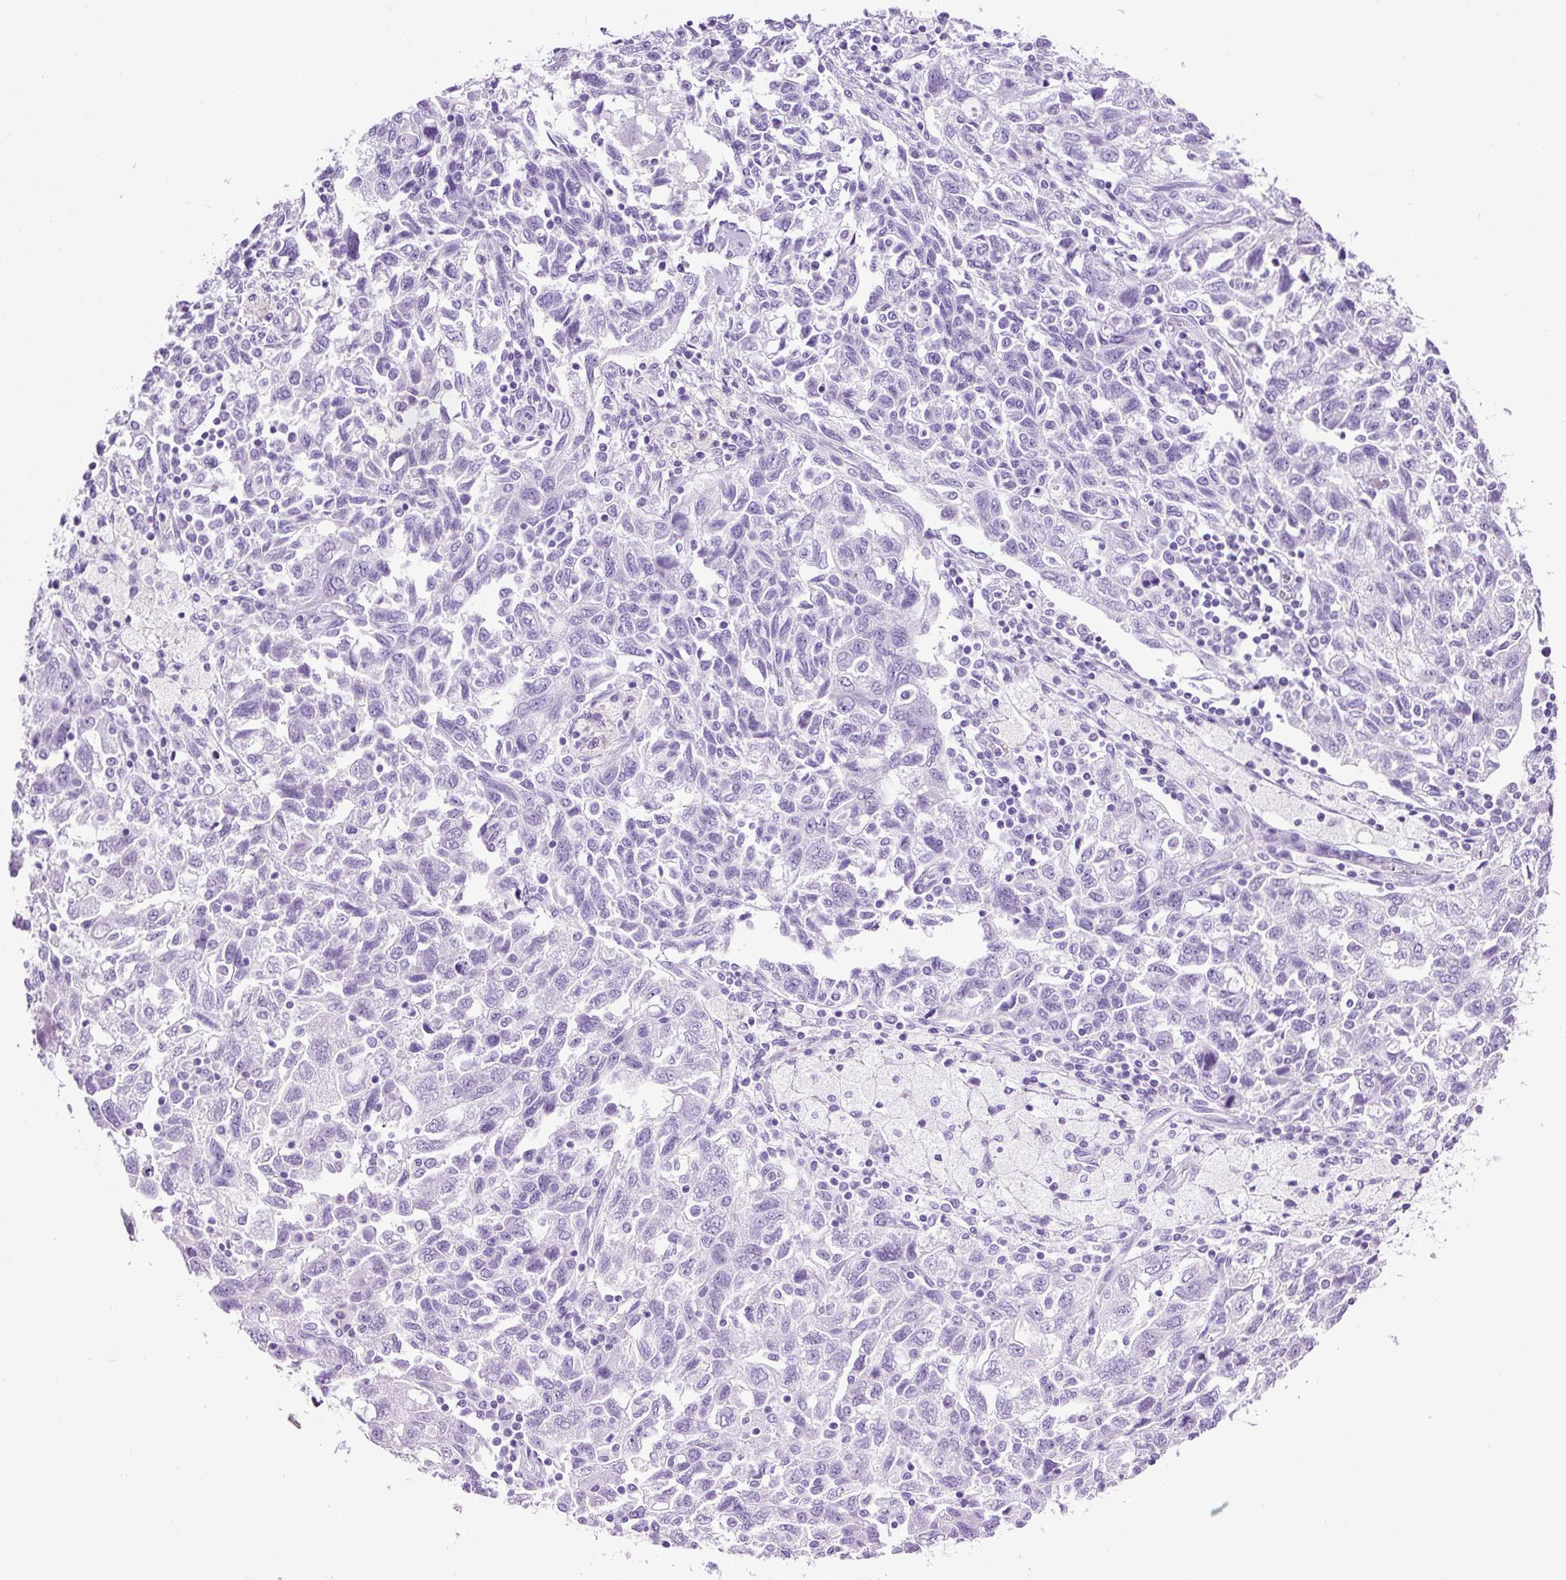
{"staining": {"intensity": "negative", "quantity": "none", "location": "none"}, "tissue": "ovarian cancer", "cell_type": "Tumor cells", "image_type": "cancer", "snomed": [{"axis": "morphology", "description": "Carcinoma, NOS"}, {"axis": "morphology", "description": "Cystadenocarcinoma, serous, NOS"}, {"axis": "topography", "description": "Ovary"}], "caption": "Ovarian carcinoma was stained to show a protein in brown. There is no significant expression in tumor cells.", "gene": "PDIA2", "patient": {"sex": "female", "age": 69}}